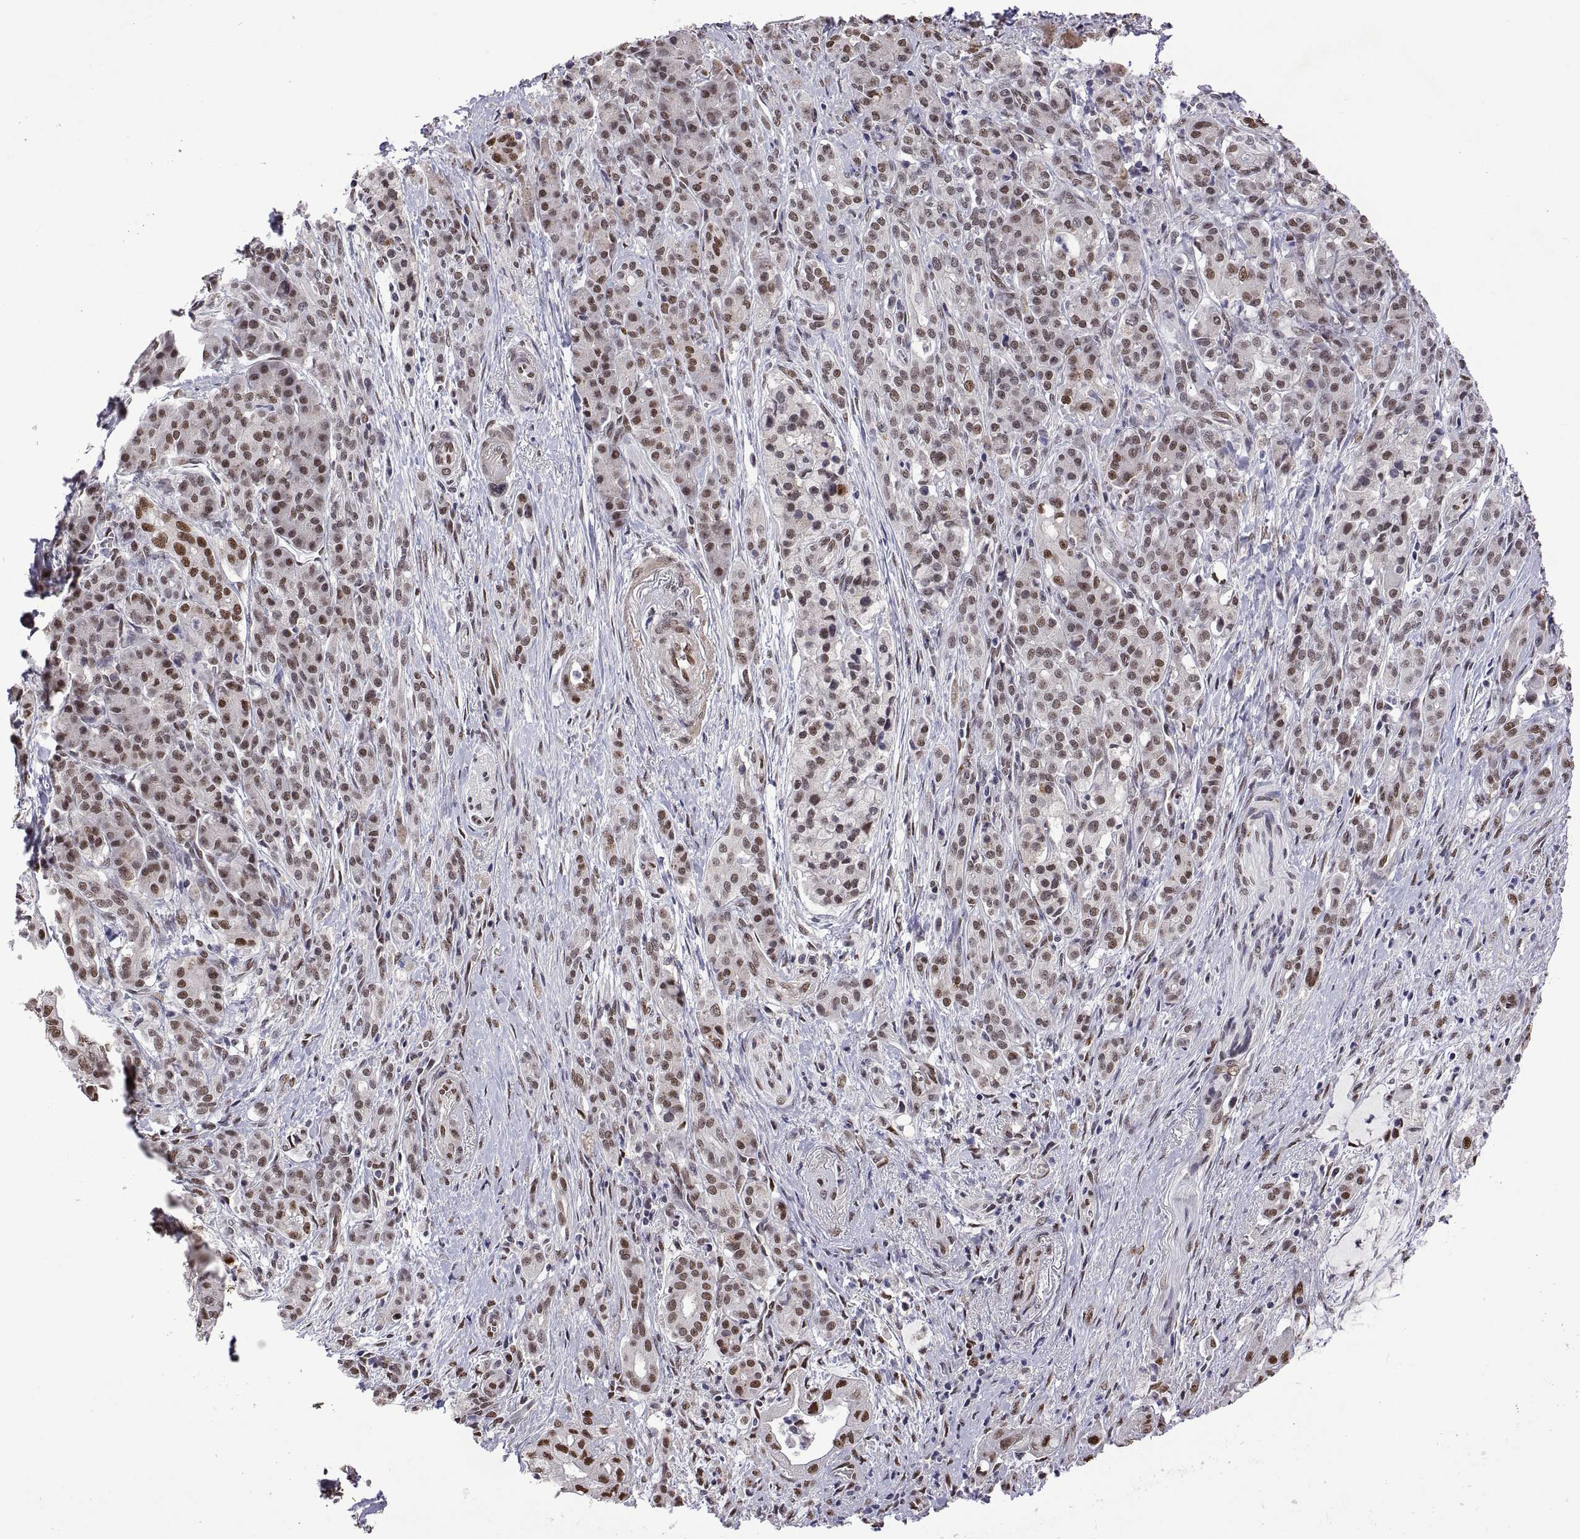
{"staining": {"intensity": "strong", "quantity": "25%-75%", "location": "nuclear"}, "tissue": "pancreatic cancer", "cell_type": "Tumor cells", "image_type": "cancer", "snomed": [{"axis": "morphology", "description": "Normal tissue, NOS"}, {"axis": "morphology", "description": "Inflammation, NOS"}, {"axis": "morphology", "description": "Adenocarcinoma, NOS"}, {"axis": "topography", "description": "Pancreas"}], "caption": "The immunohistochemical stain highlights strong nuclear staining in tumor cells of pancreatic cancer (adenocarcinoma) tissue.", "gene": "NR4A1", "patient": {"sex": "male", "age": 57}}